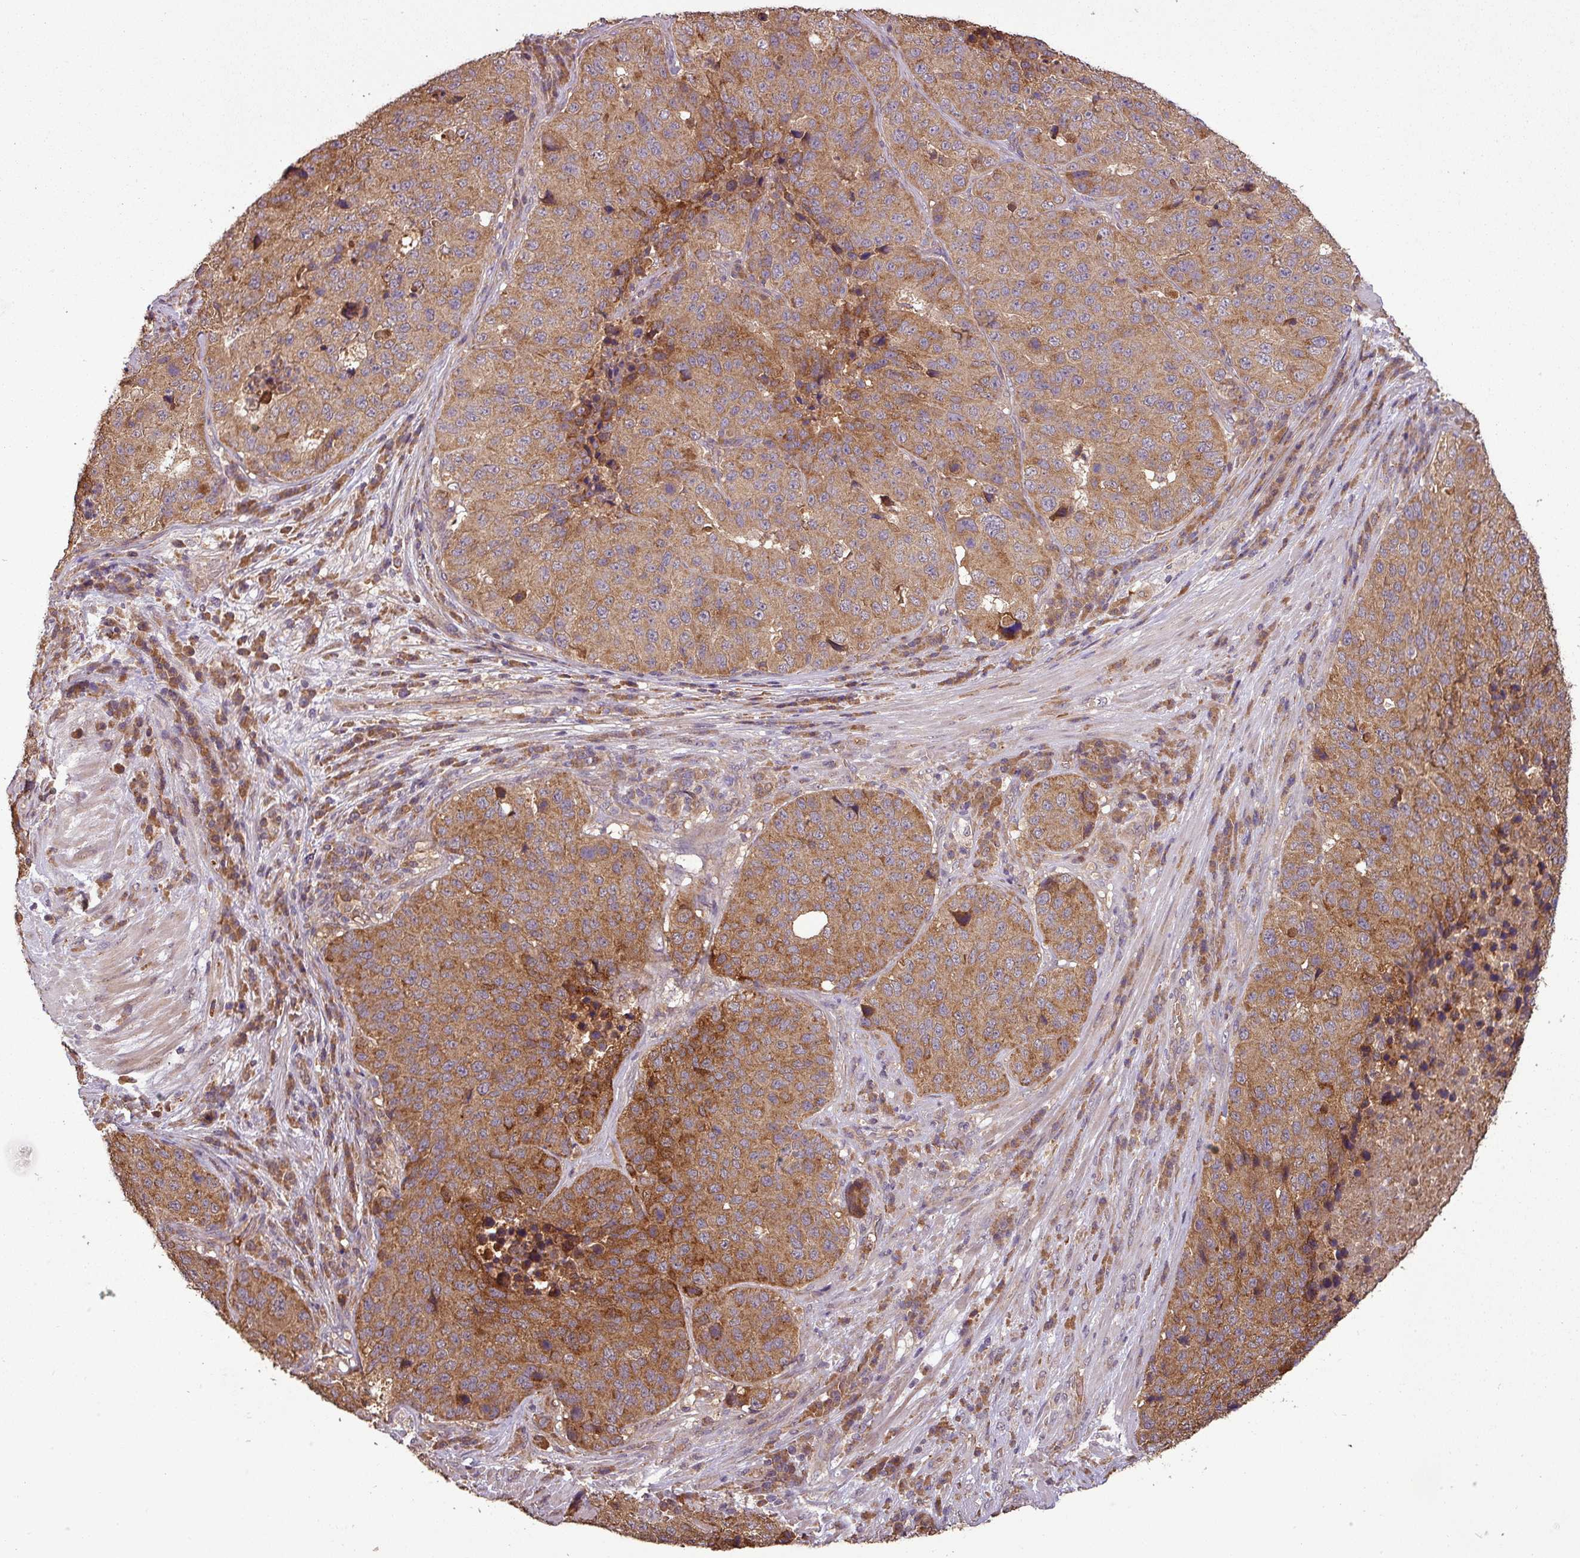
{"staining": {"intensity": "moderate", "quantity": ">75%", "location": "cytoplasmic/membranous"}, "tissue": "stomach cancer", "cell_type": "Tumor cells", "image_type": "cancer", "snomed": [{"axis": "morphology", "description": "Adenocarcinoma, NOS"}, {"axis": "topography", "description": "Stomach"}], "caption": "Immunohistochemical staining of stomach cancer (adenocarcinoma) exhibits medium levels of moderate cytoplasmic/membranous protein expression in approximately >75% of tumor cells.", "gene": "NT5C3A", "patient": {"sex": "male", "age": 71}}